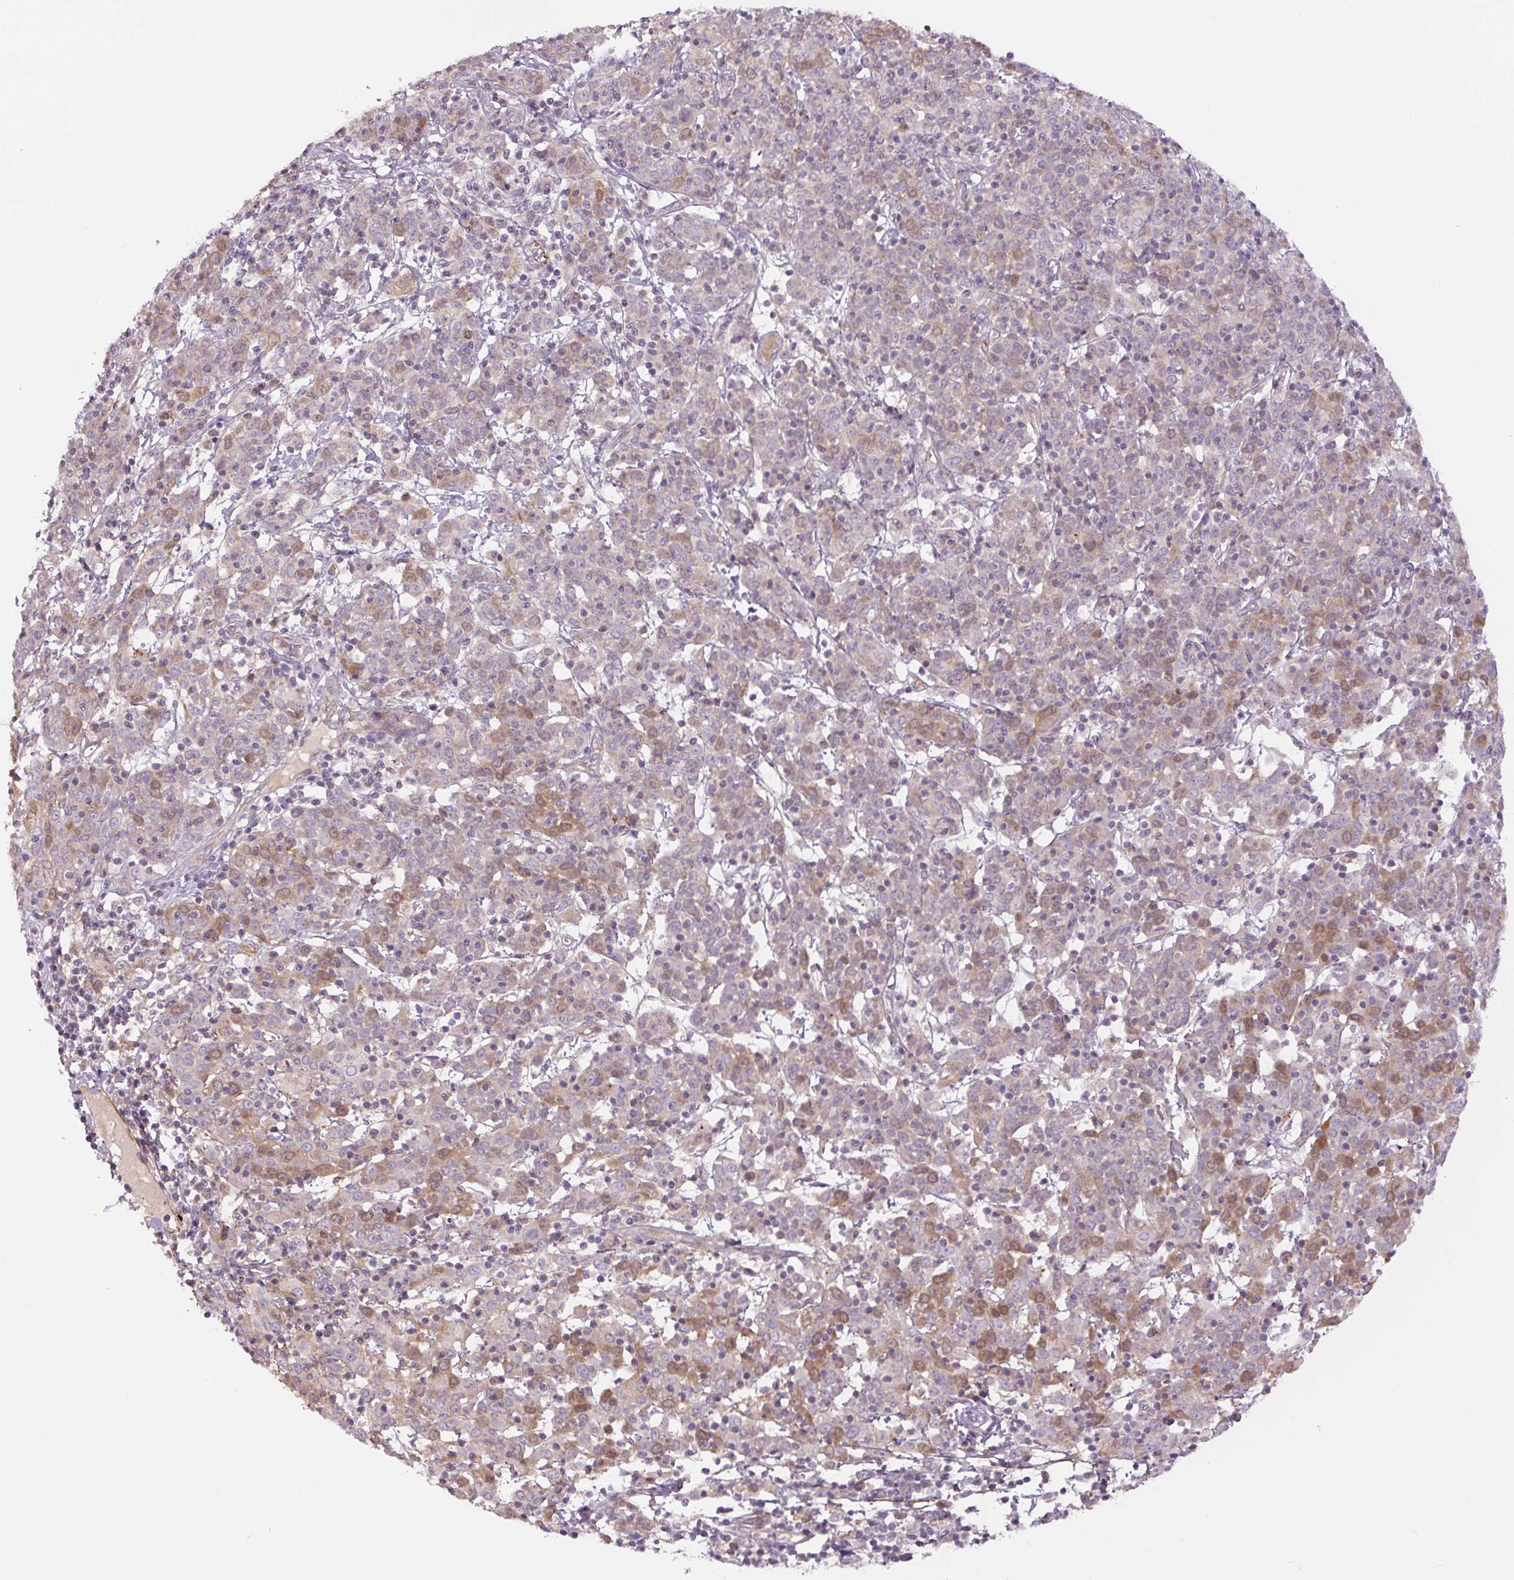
{"staining": {"intensity": "moderate", "quantity": "<25%", "location": "cytoplasmic/membranous"}, "tissue": "cervical cancer", "cell_type": "Tumor cells", "image_type": "cancer", "snomed": [{"axis": "morphology", "description": "Squamous cell carcinoma, NOS"}, {"axis": "topography", "description": "Cervix"}], "caption": "Human cervical squamous cell carcinoma stained with a brown dye reveals moderate cytoplasmic/membranous positive expression in approximately <25% of tumor cells.", "gene": "CCNI2", "patient": {"sex": "female", "age": 67}}